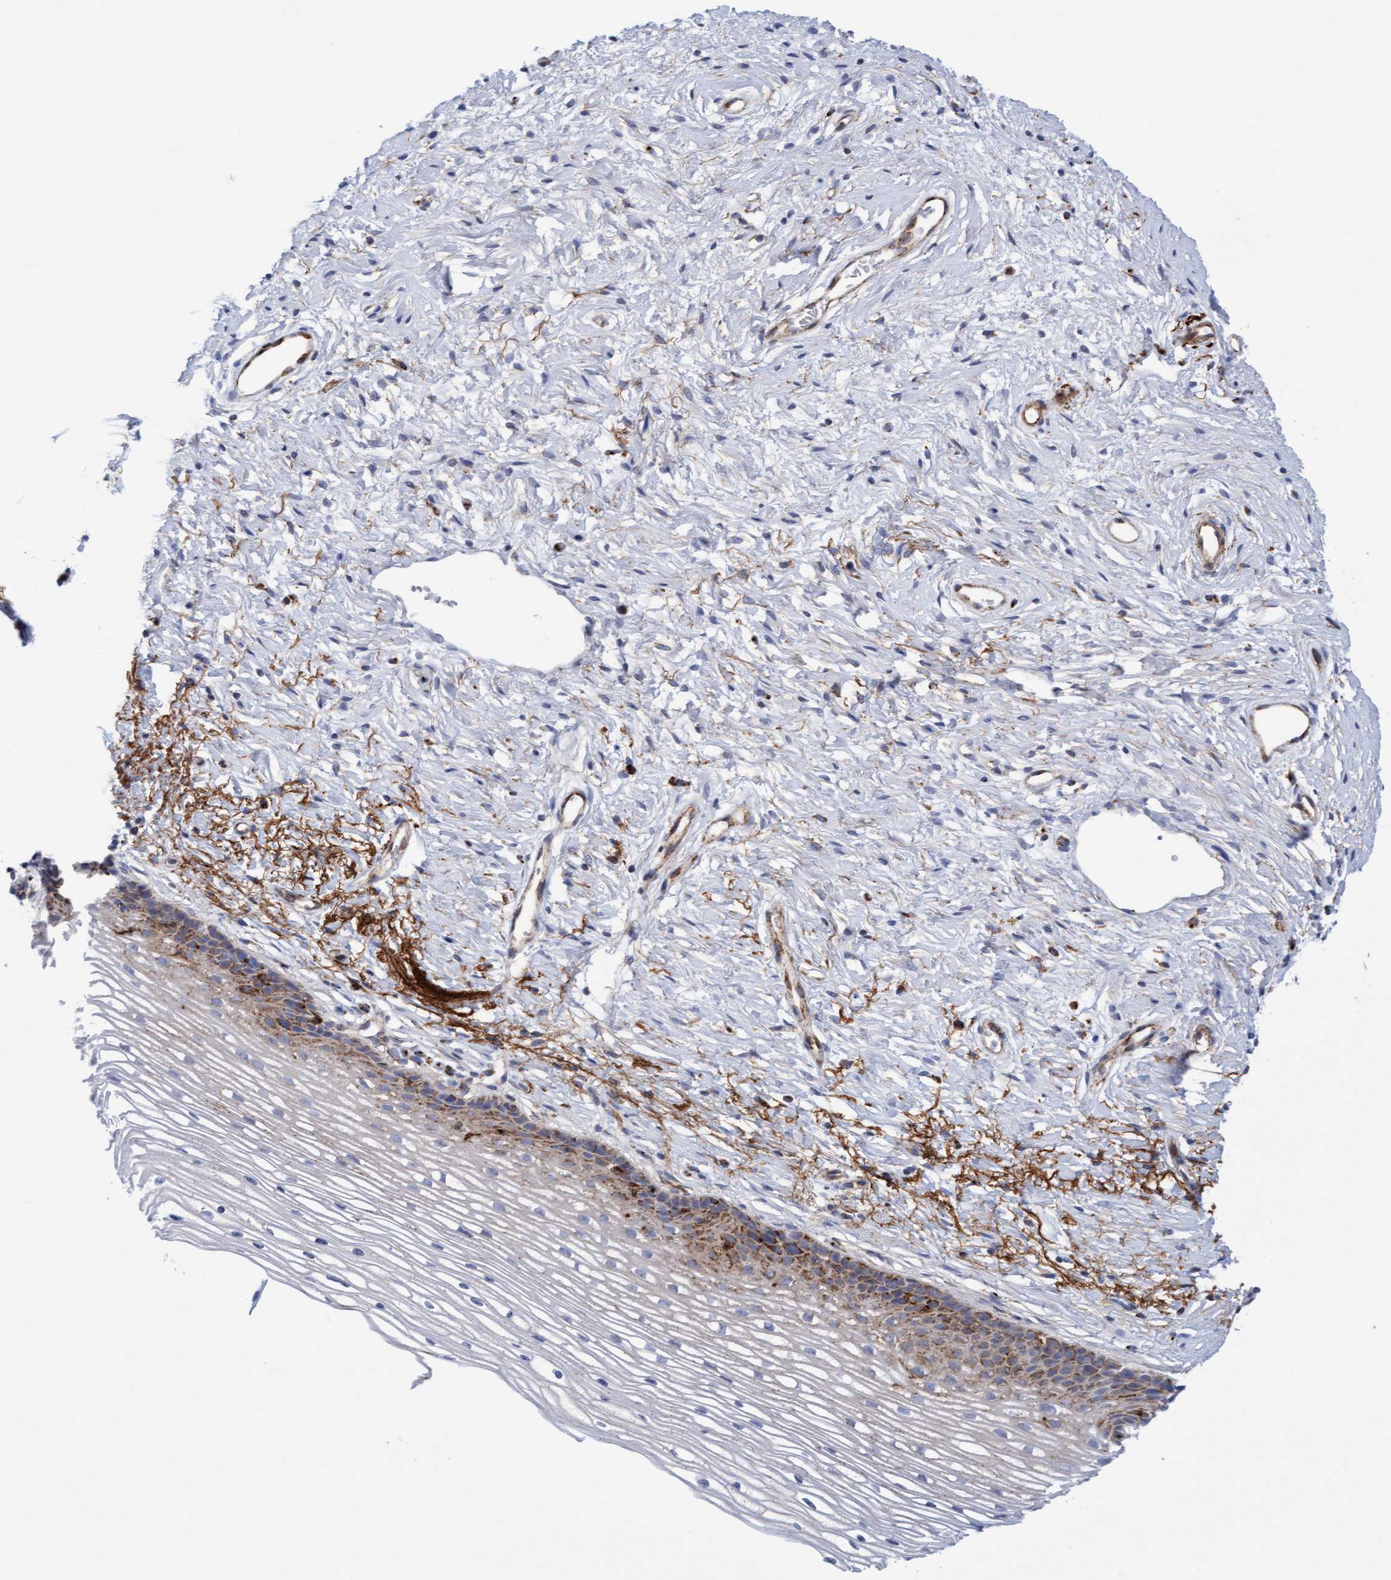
{"staining": {"intensity": "strong", "quantity": "25%-75%", "location": "cytoplasmic/membranous"}, "tissue": "cervix", "cell_type": "Glandular cells", "image_type": "normal", "snomed": [{"axis": "morphology", "description": "Normal tissue, NOS"}, {"axis": "topography", "description": "Cervix"}], "caption": "There is high levels of strong cytoplasmic/membranous expression in glandular cells of unremarkable cervix, as demonstrated by immunohistochemical staining (brown color).", "gene": "GGTA1", "patient": {"sex": "female", "age": 77}}